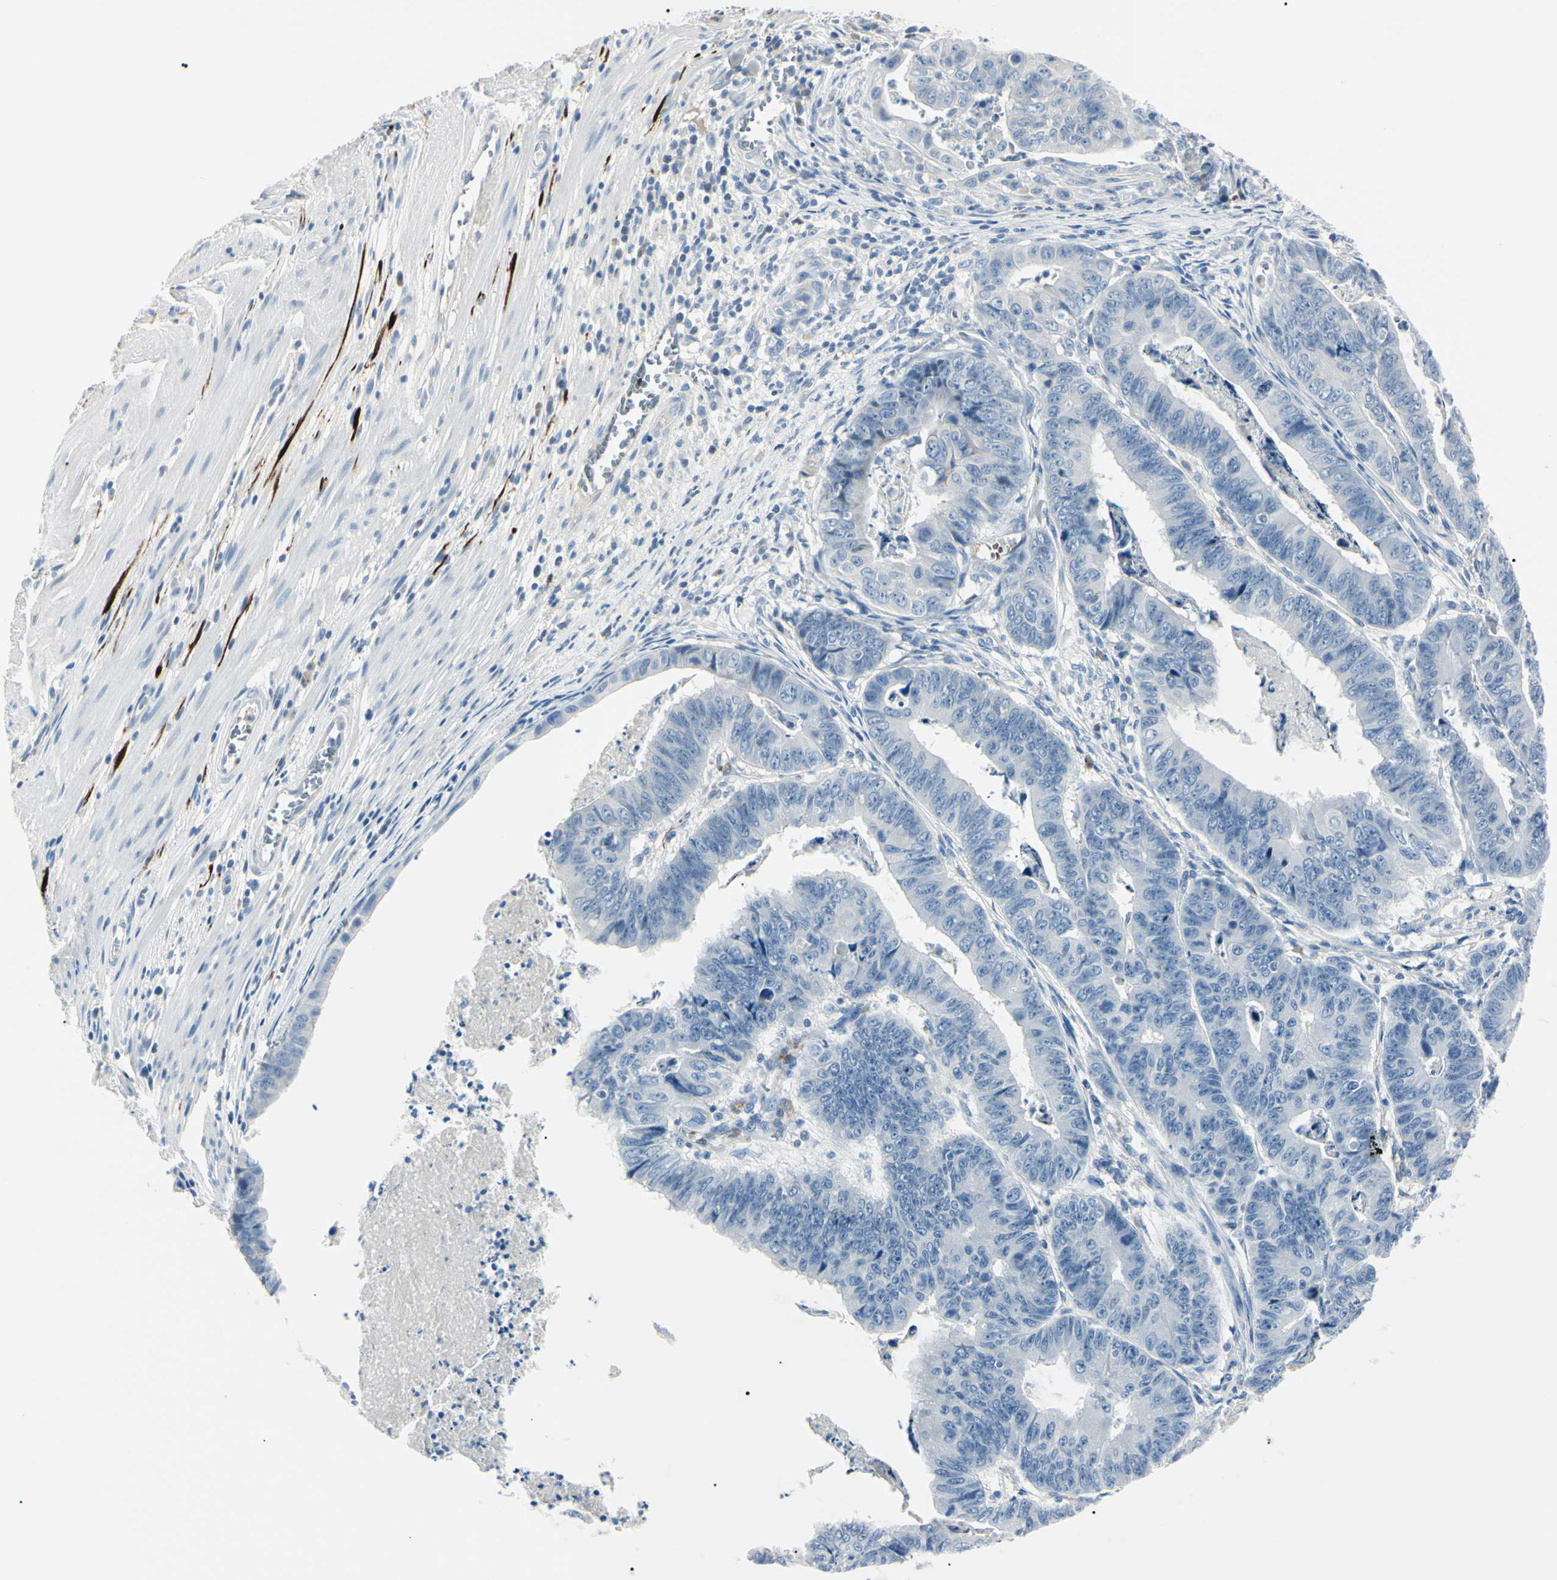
{"staining": {"intensity": "negative", "quantity": "none", "location": "none"}, "tissue": "stomach cancer", "cell_type": "Tumor cells", "image_type": "cancer", "snomed": [{"axis": "morphology", "description": "Adenocarcinoma, NOS"}, {"axis": "topography", "description": "Stomach, lower"}], "caption": "Human stomach adenocarcinoma stained for a protein using immunohistochemistry (IHC) reveals no positivity in tumor cells.", "gene": "CA2", "patient": {"sex": "male", "age": 77}}